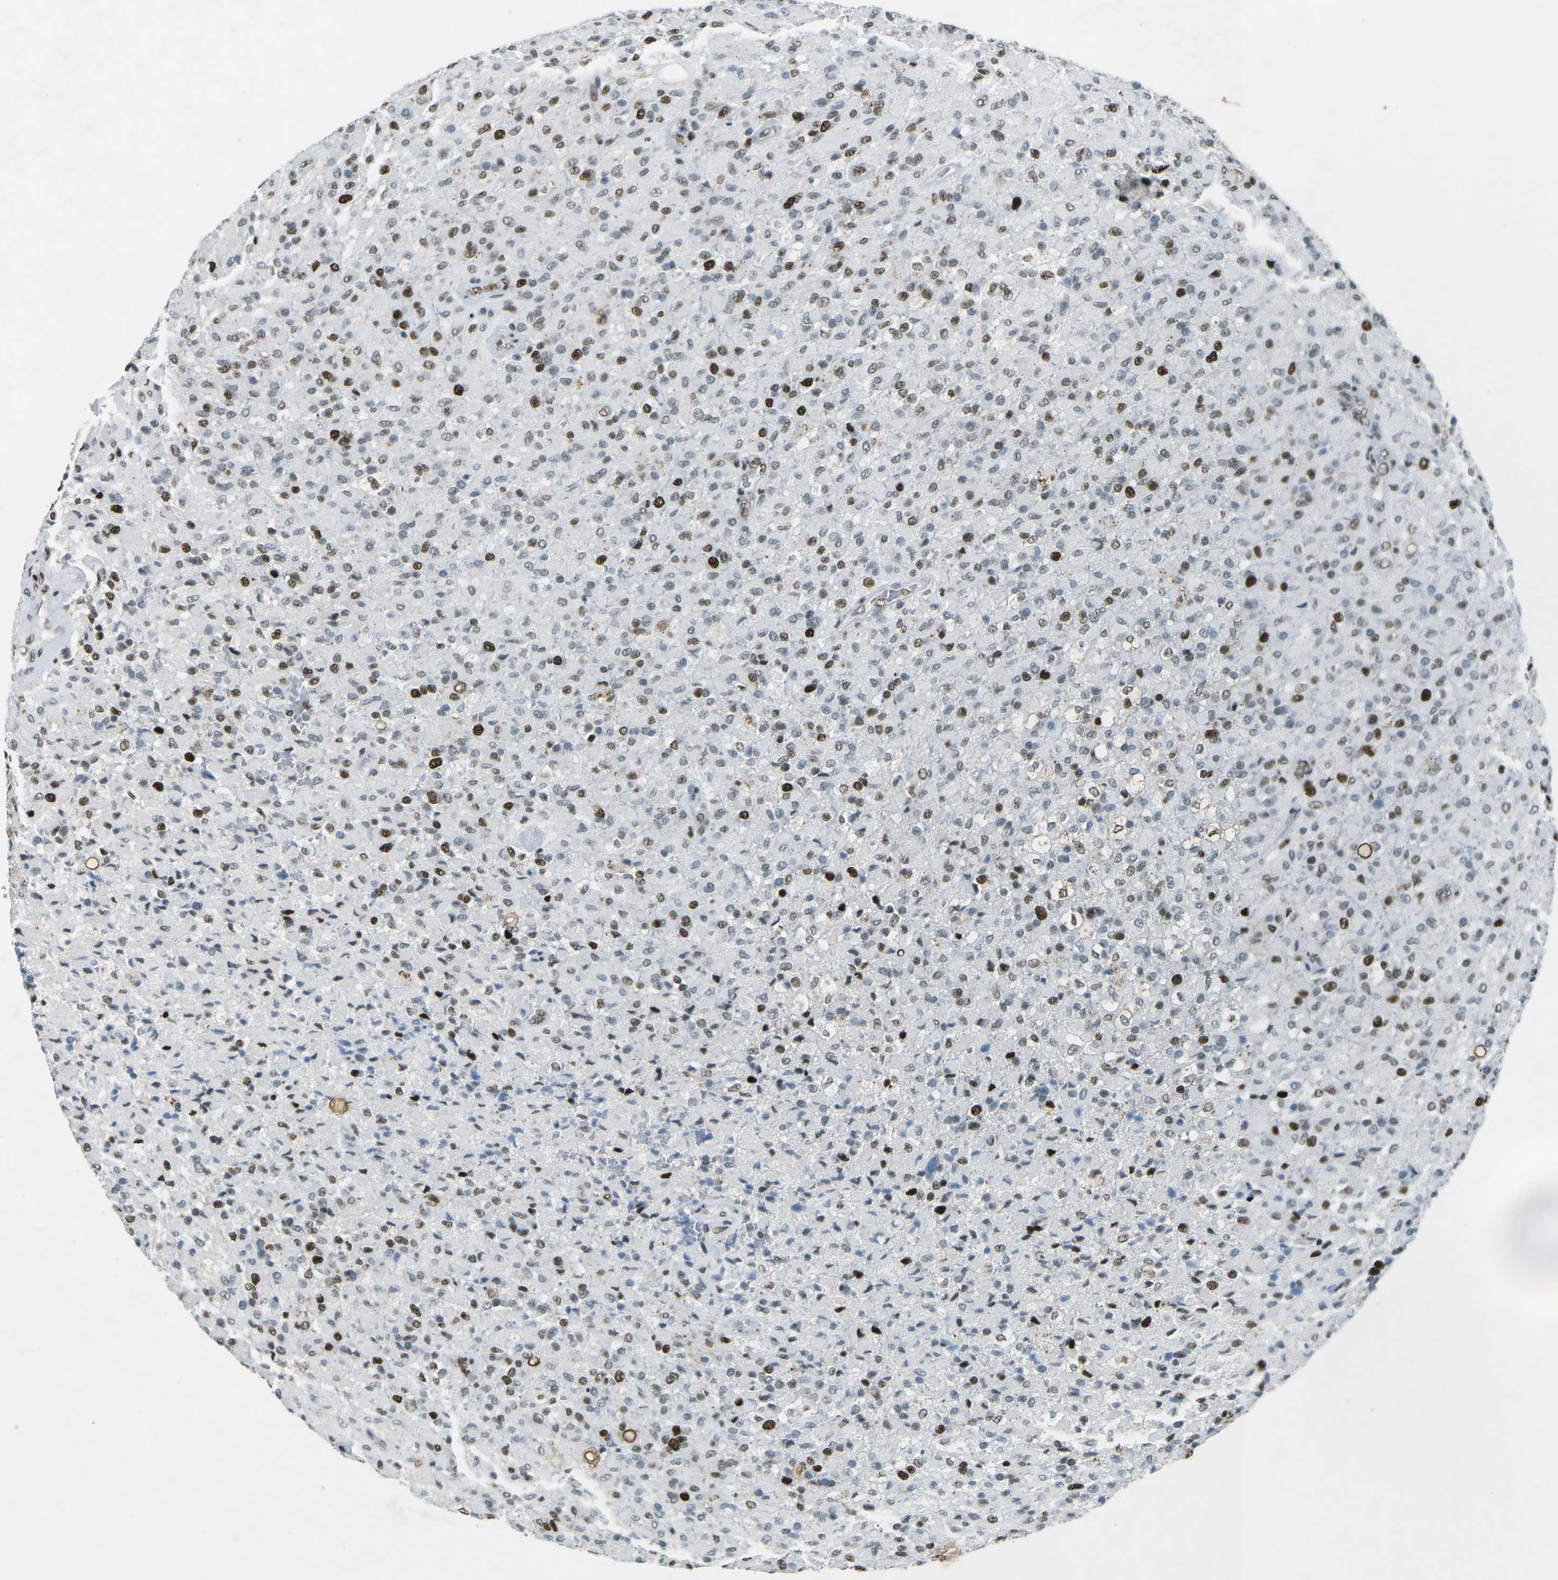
{"staining": {"intensity": "strong", "quantity": ">75%", "location": "nuclear"}, "tissue": "glioma", "cell_type": "Tumor cells", "image_type": "cancer", "snomed": [{"axis": "morphology", "description": "Glioma, malignant, High grade"}, {"axis": "topography", "description": "Brain"}], "caption": "Human malignant high-grade glioma stained with a protein marker shows strong staining in tumor cells.", "gene": "RB1", "patient": {"sex": "male", "age": 71}}